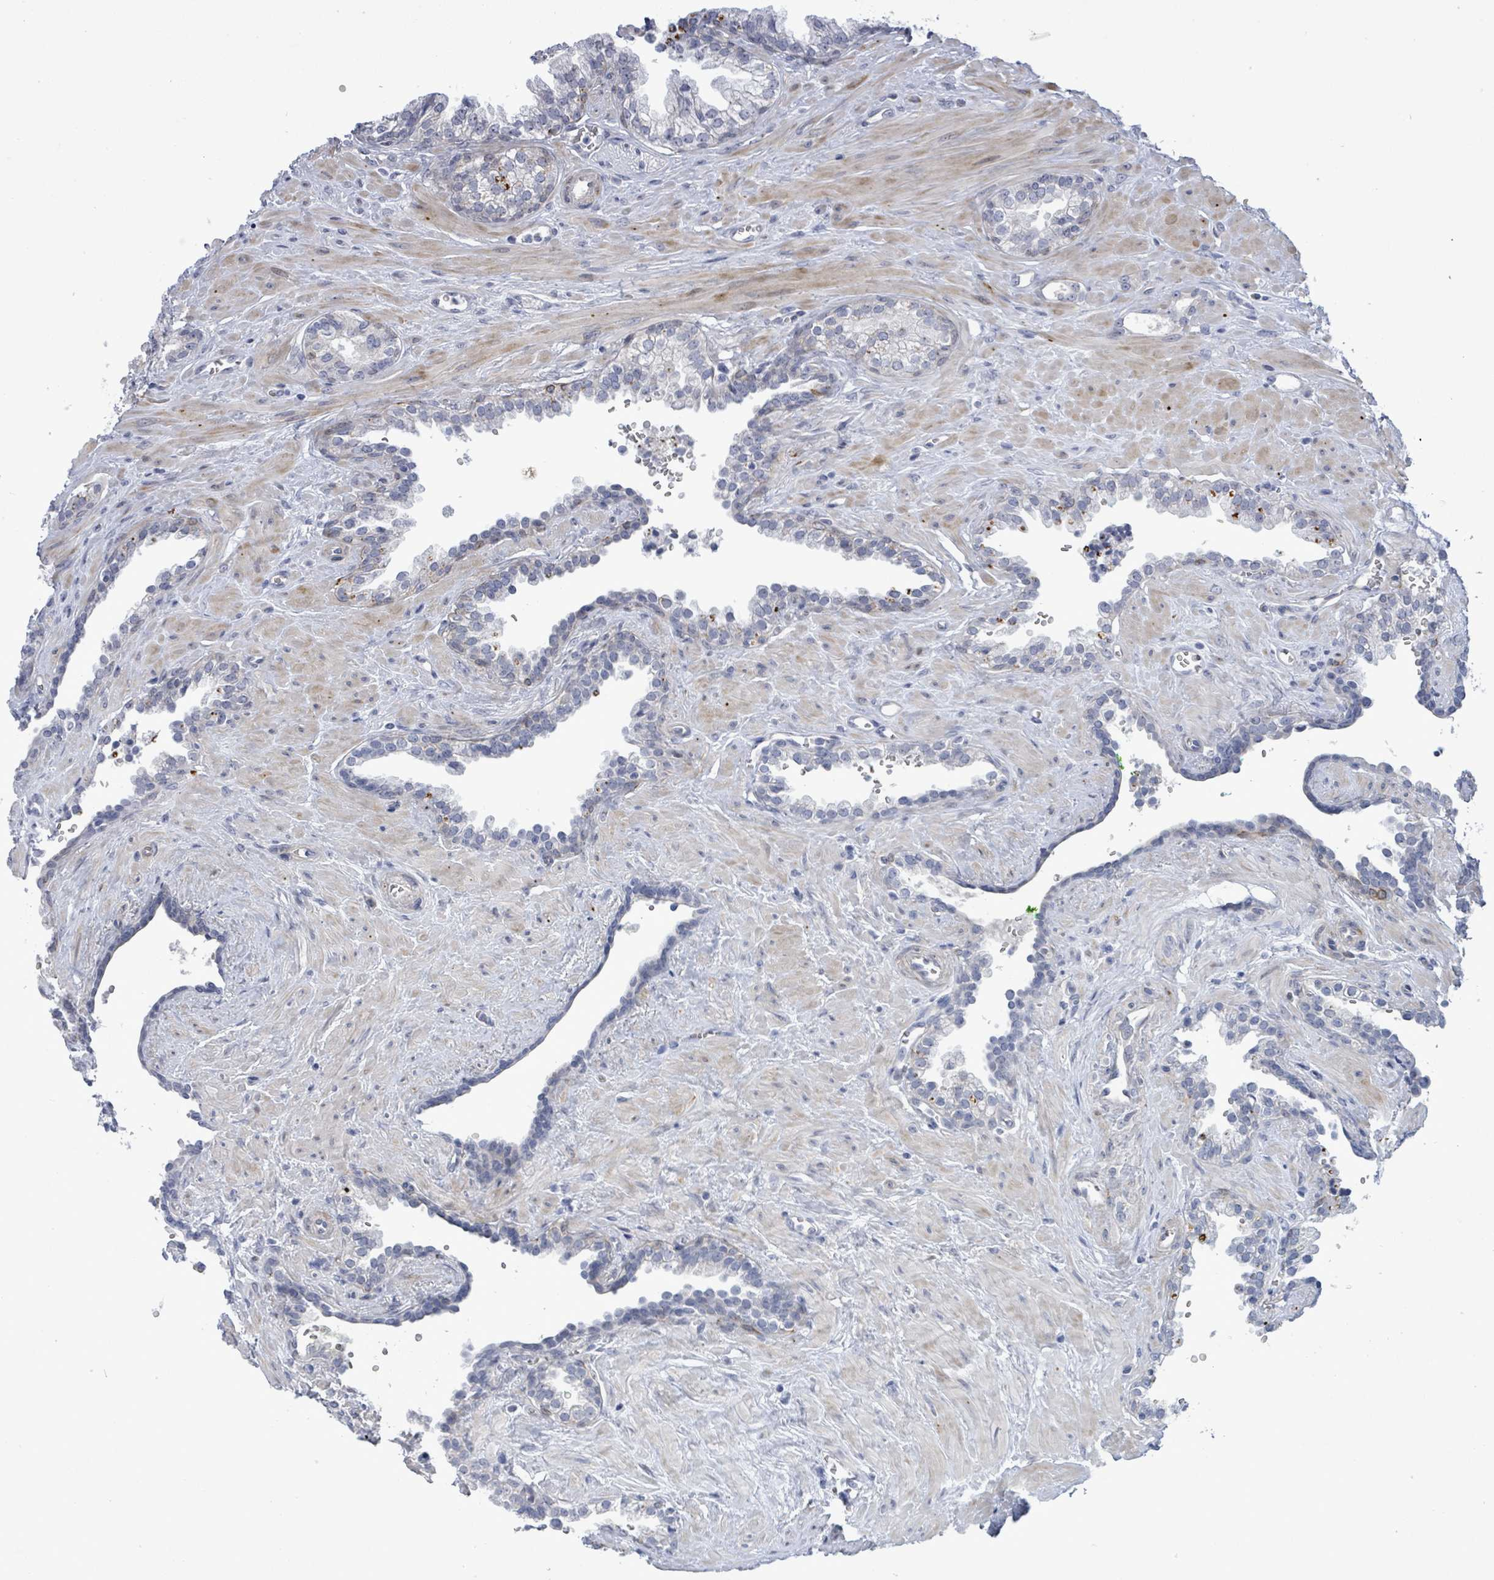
{"staining": {"intensity": "negative", "quantity": "none", "location": "none"}, "tissue": "prostate cancer", "cell_type": "Tumor cells", "image_type": "cancer", "snomed": [{"axis": "morphology", "description": "Adenocarcinoma, Low grade"}, {"axis": "topography", "description": "Prostate"}], "caption": "There is no significant staining in tumor cells of low-grade adenocarcinoma (prostate). Brightfield microscopy of immunohistochemistry (IHC) stained with DAB (3,3'-diaminobenzidine) (brown) and hematoxylin (blue), captured at high magnification.", "gene": "CT45A5", "patient": {"sex": "male", "age": 60}}